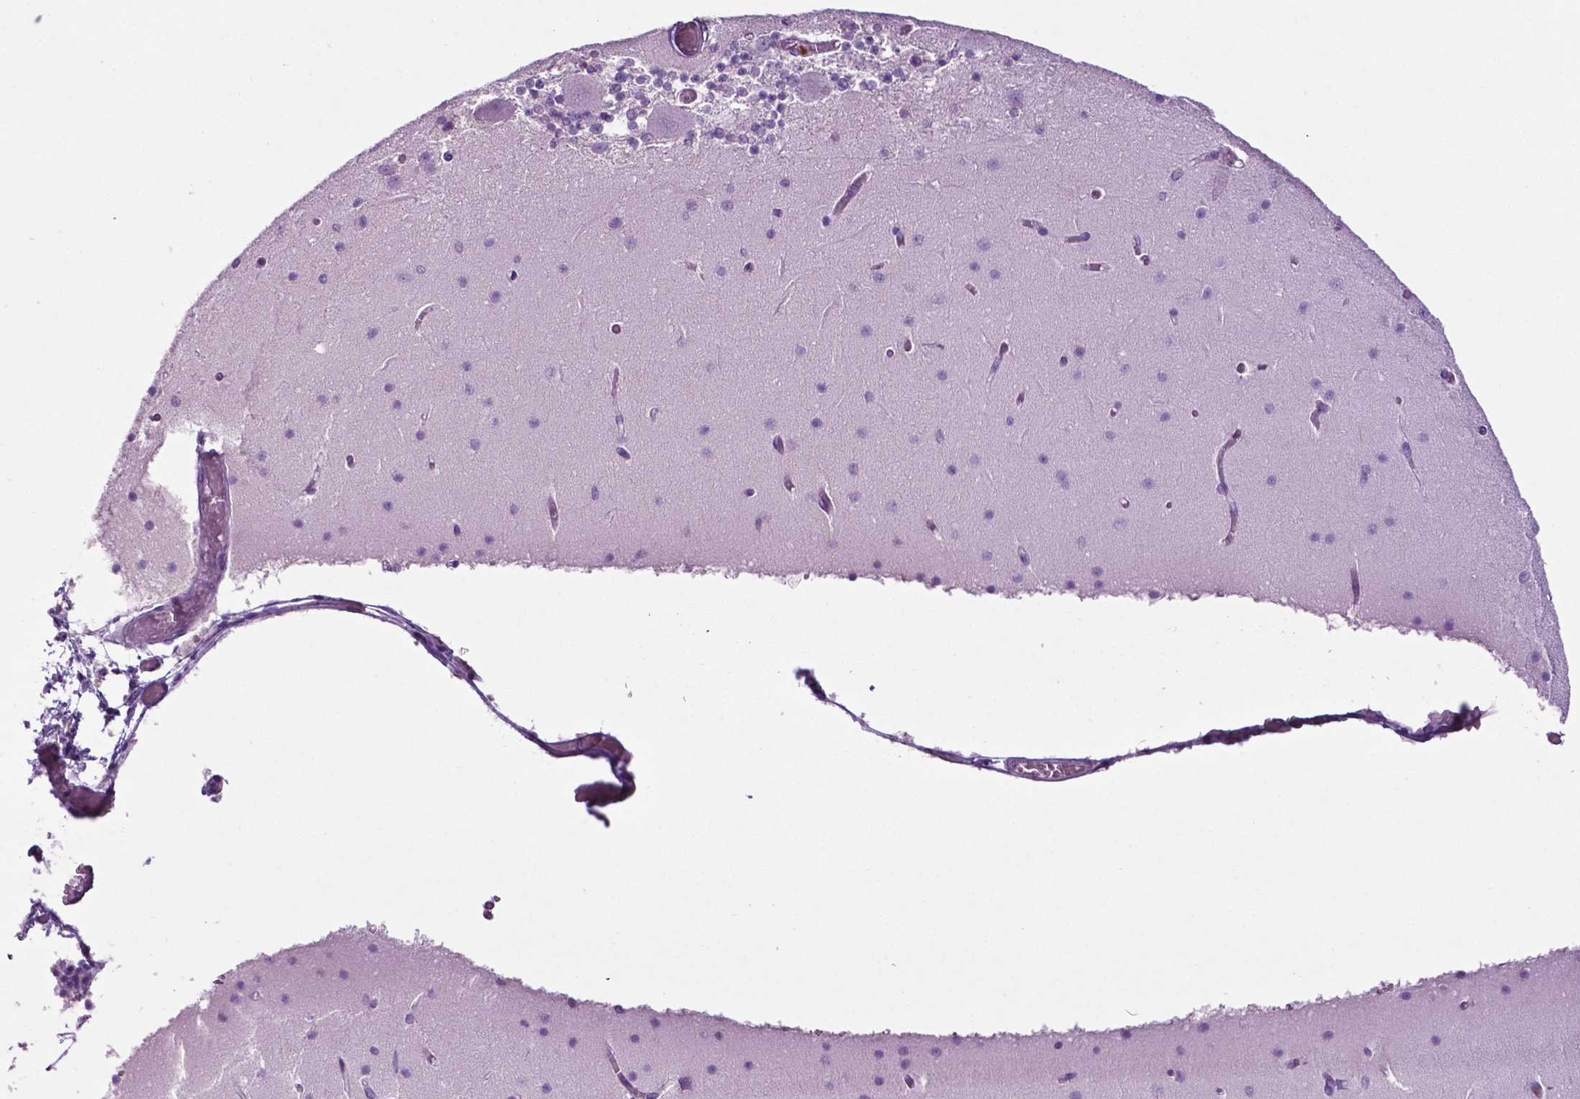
{"staining": {"intensity": "negative", "quantity": "none", "location": "none"}, "tissue": "cerebellum", "cell_type": "Cells in granular layer", "image_type": "normal", "snomed": [{"axis": "morphology", "description": "Normal tissue, NOS"}, {"axis": "topography", "description": "Cerebellum"}], "caption": "Immunohistochemistry (IHC) of unremarkable human cerebellum exhibits no staining in cells in granular layer.", "gene": "PHGR1", "patient": {"sex": "female", "age": 28}}